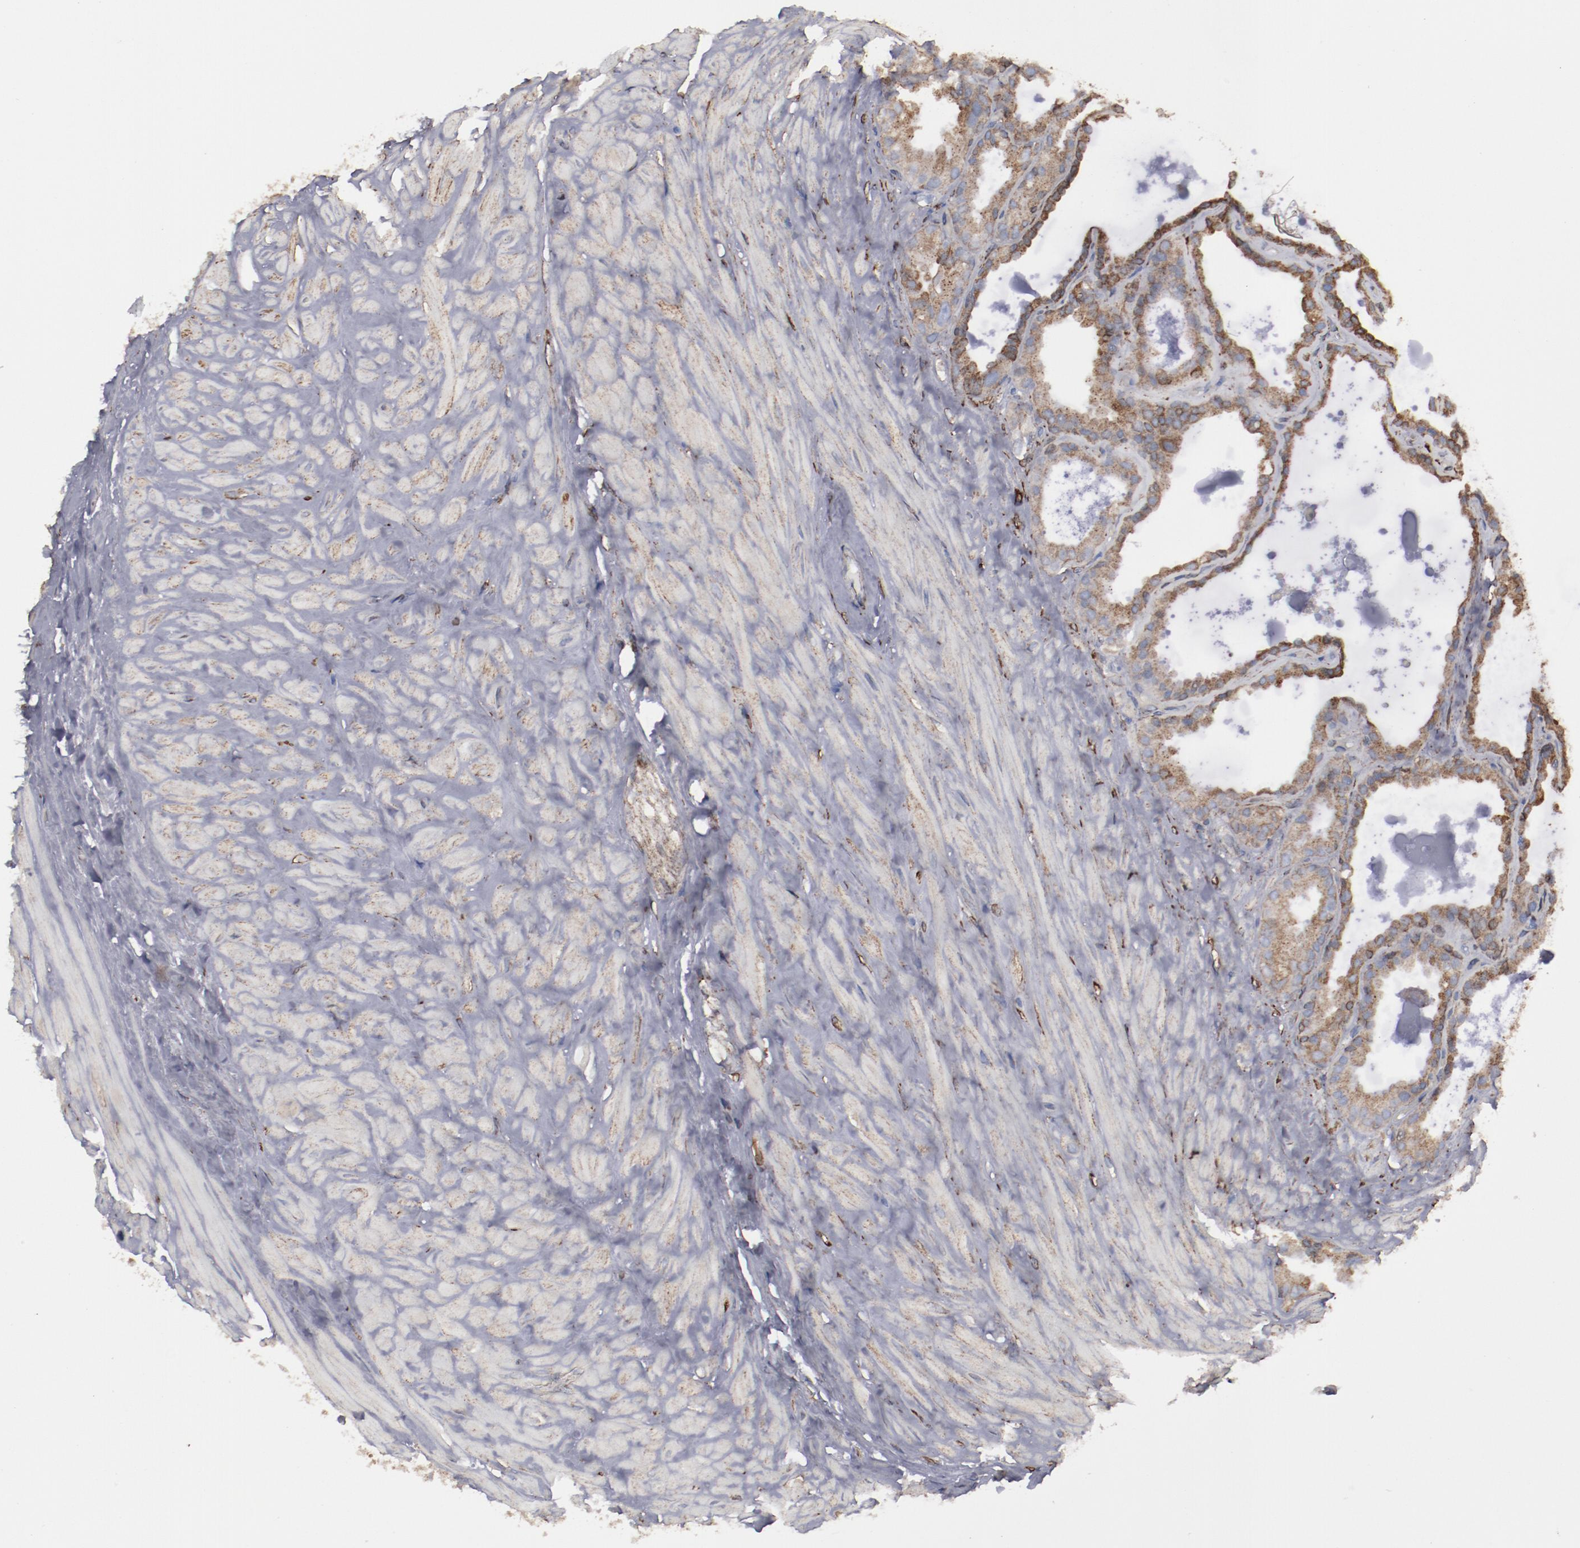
{"staining": {"intensity": "moderate", "quantity": ">75%", "location": "cytoplasmic/membranous"}, "tissue": "seminal vesicle", "cell_type": "Glandular cells", "image_type": "normal", "snomed": [{"axis": "morphology", "description": "Normal tissue, NOS"}, {"axis": "morphology", "description": "Inflammation, NOS"}, {"axis": "topography", "description": "Urinary bladder"}, {"axis": "topography", "description": "Prostate"}, {"axis": "topography", "description": "Seminal veicle"}], "caption": "This photomicrograph shows immunohistochemistry (IHC) staining of unremarkable human seminal vesicle, with medium moderate cytoplasmic/membranous staining in approximately >75% of glandular cells.", "gene": "ERLIN2", "patient": {"sex": "male", "age": 82}}